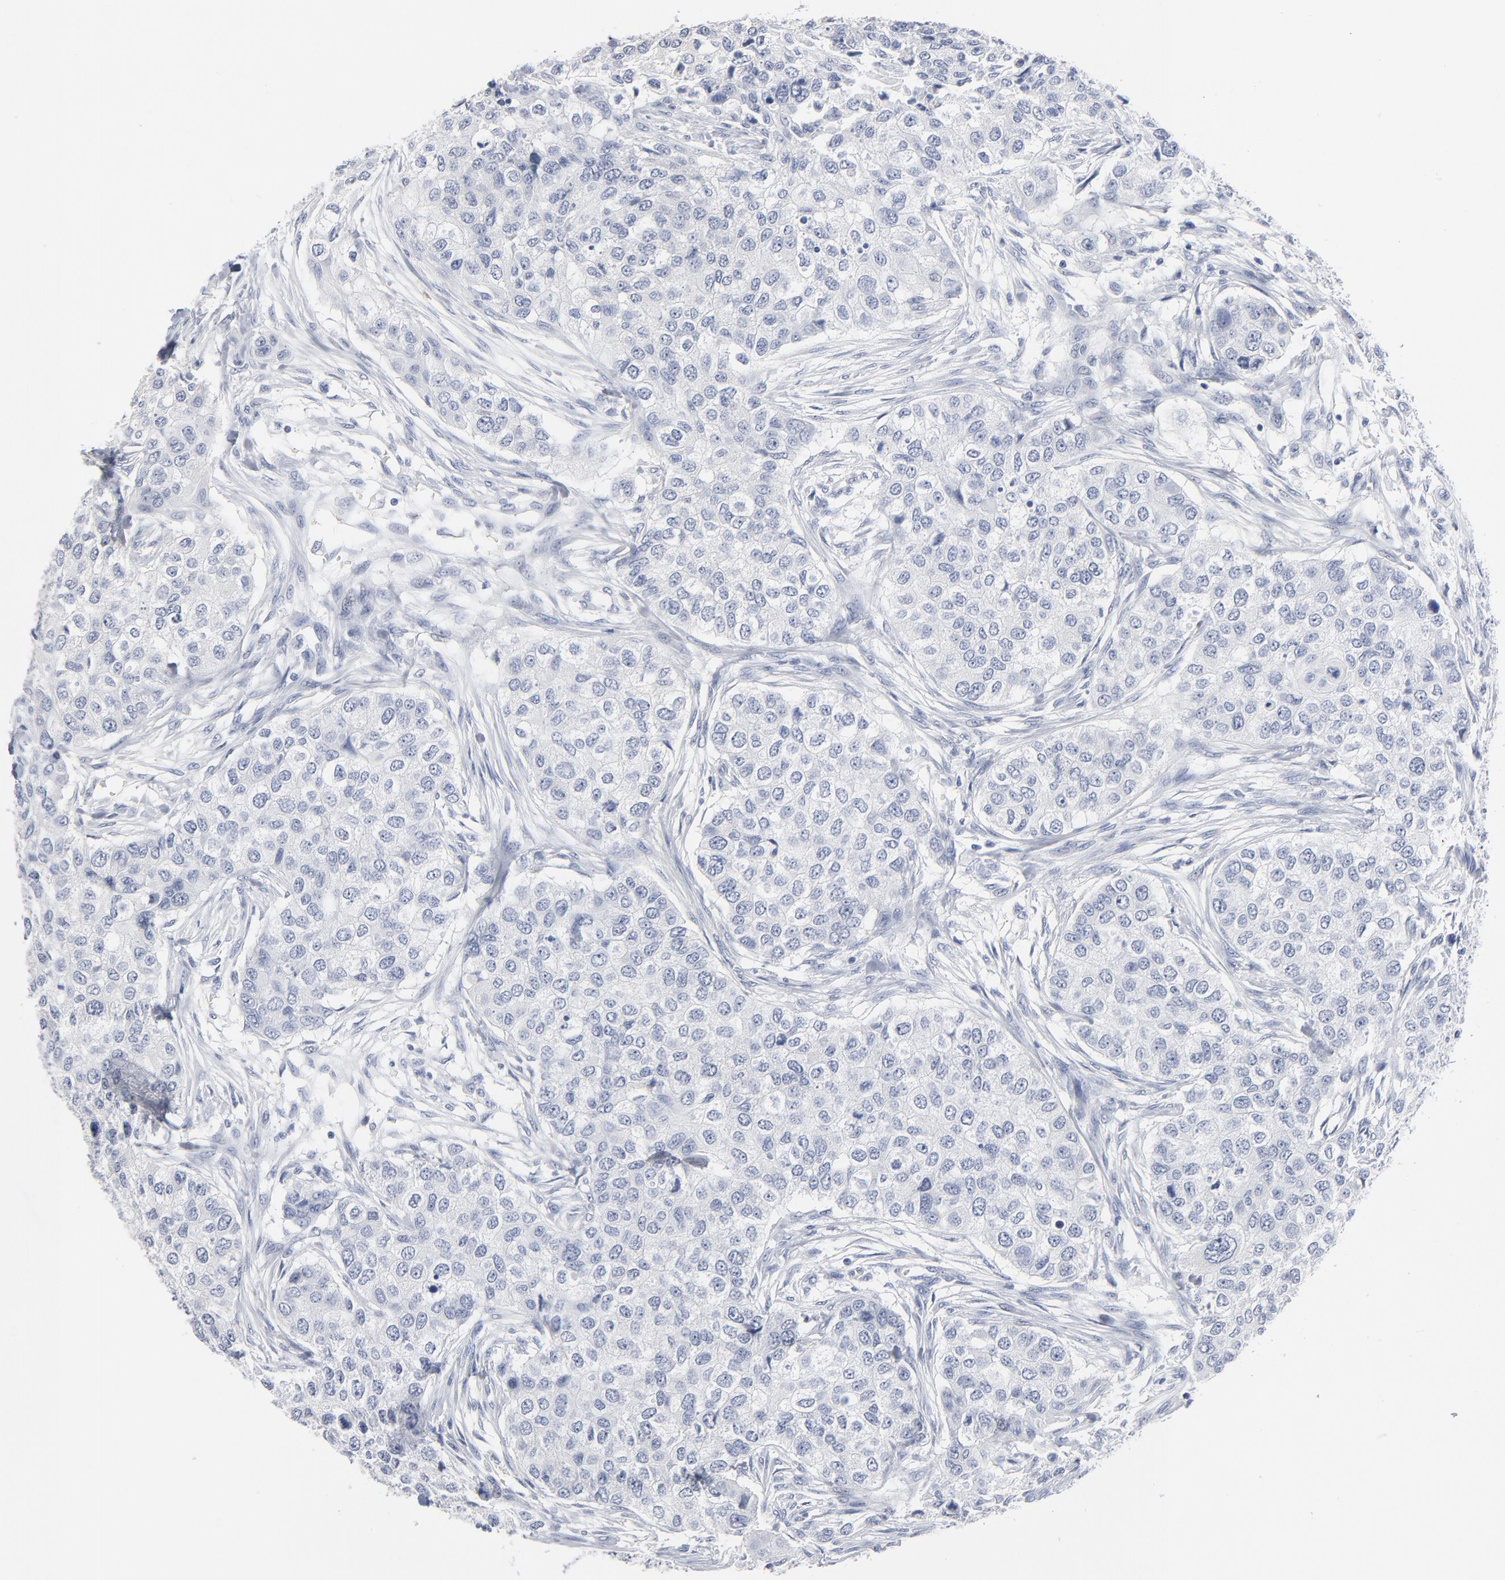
{"staining": {"intensity": "negative", "quantity": "none", "location": "none"}, "tissue": "breast cancer", "cell_type": "Tumor cells", "image_type": "cancer", "snomed": [{"axis": "morphology", "description": "Normal tissue, NOS"}, {"axis": "morphology", "description": "Duct carcinoma"}, {"axis": "topography", "description": "Breast"}], "caption": "Invasive ductal carcinoma (breast) was stained to show a protein in brown. There is no significant staining in tumor cells. Nuclei are stained in blue.", "gene": "PAGE1", "patient": {"sex": "female", "age": 49}}